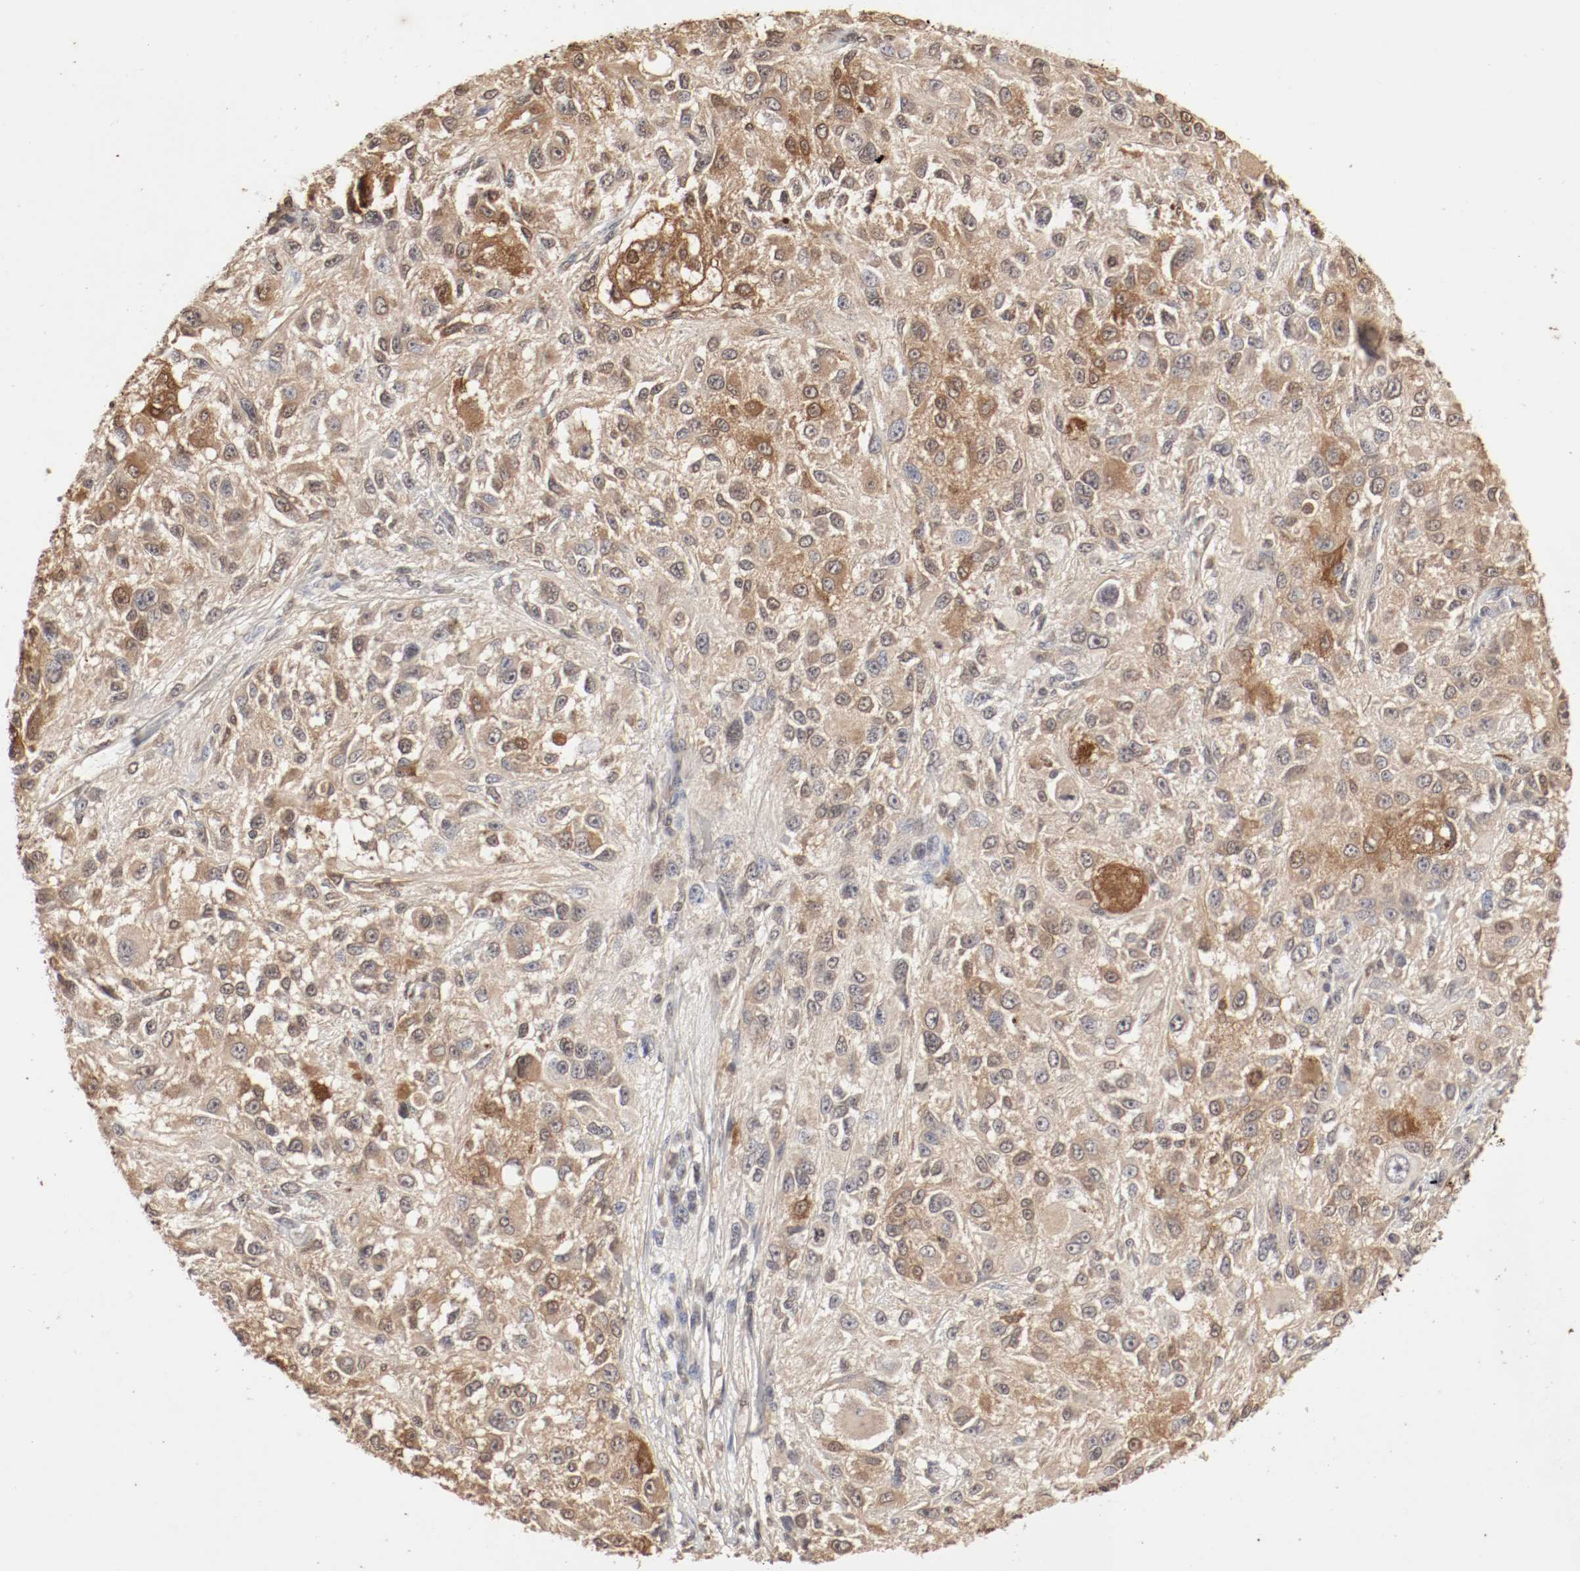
{"staining": {"intensity": "weak", "quantity": ">75%", "location": "cytoplasmic/membranous,nuclear"}, "tissue": "melanoma", "cell_type": "Tumor cells", "image_type": "cancer", "snomed": [{"axis": "morphology", "description": "Necrosis, NOS"}, {"axis": "morphology", "description": "Malignant melanoma, NOS"}, {"axis": "topography", "description": "Skin"}], "caption": "Melanoma stained with immunohistochemistry displays weak cytoplasmic/membranous and nuclear positivity in approximately >75% of tumor cells.", "gene": "WASL", "patient": {"sex": "female", "age": 87}}